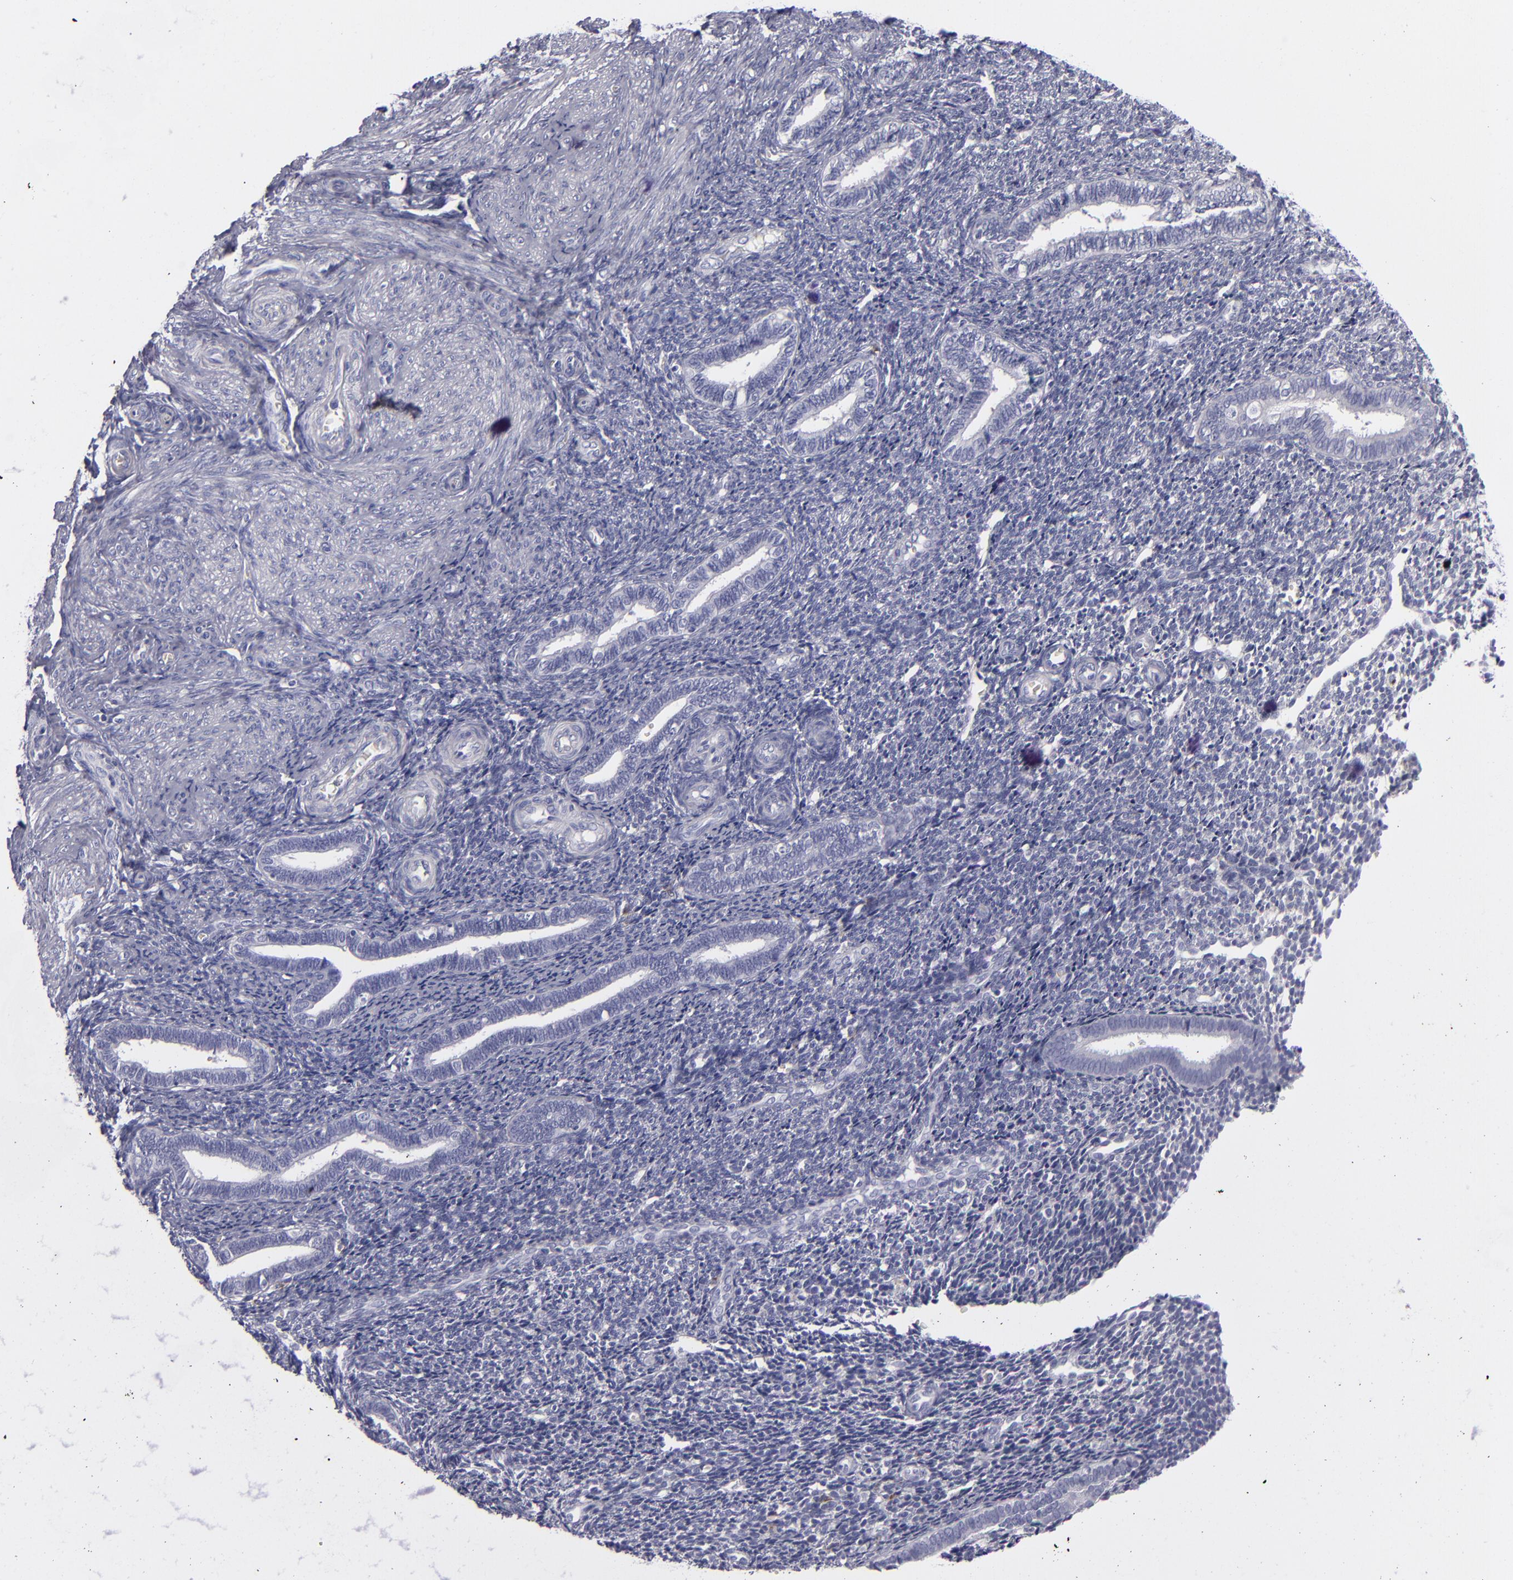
{"staining": {"intensity": "negative", "quantity": "none", "location": "none"}, "tissue": "endometrium", "cell_type": "Cells in endometrial stroma", "image_type": "normal", "snomed": [{"axis": "morphology", "description": "Normal tissue, NOS"}, {"axis": "topography", "description": "Endometrium"}], "caption": "This micrograph is of normal endometrium stained with IHC to label a protein in brown with the nuclei are counter-stained blue. There is no expression in cells in endometrial stroma.", "gene": "ANPEP", "patient": {"sex": "female", "age": 27}}